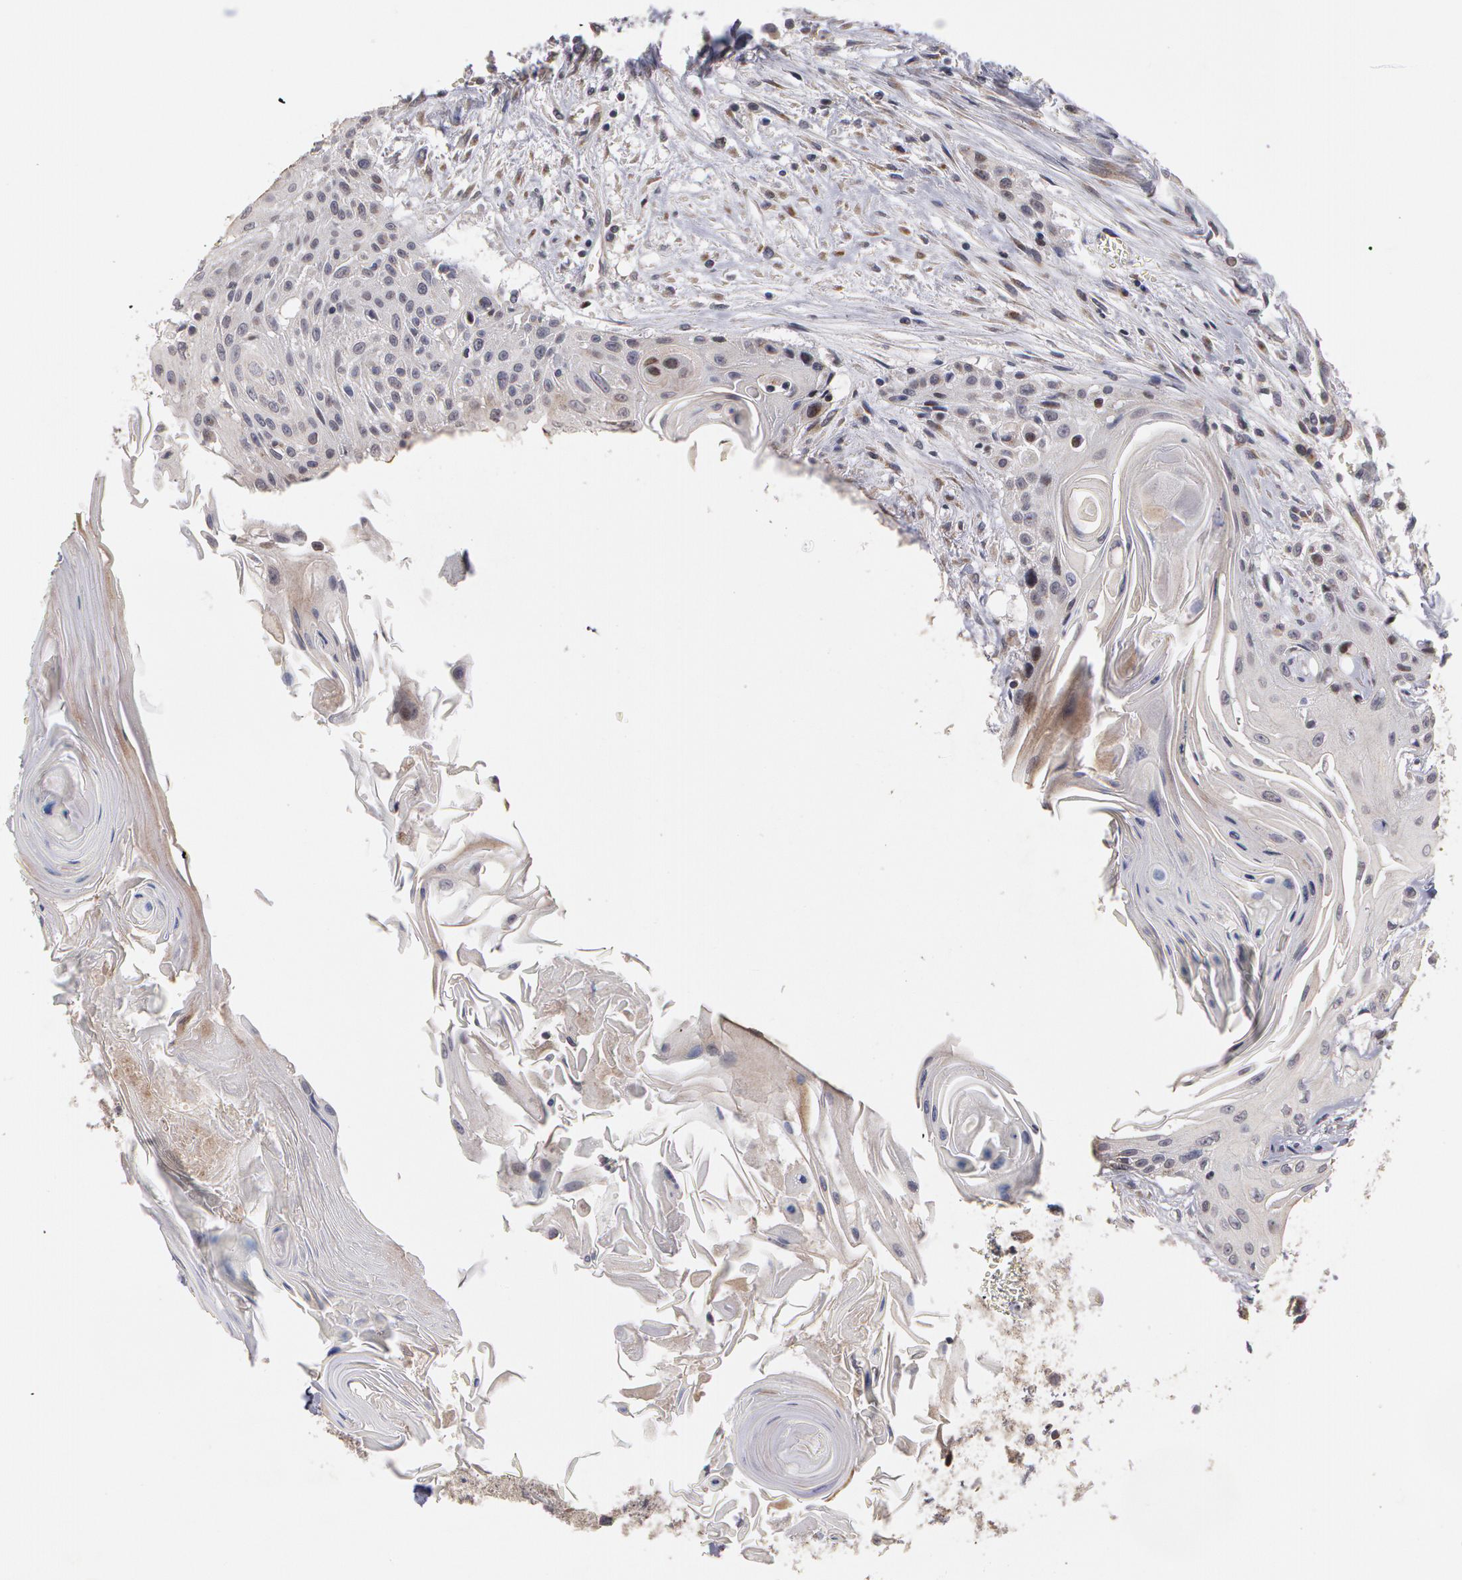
{"staining": {"intensity": "negative", "quantity": "none", "location": "none"}, "tissue": "head and neck cancer", "cell_type": "Tumor cells", "image_type": "cancer", "snomed": [{"axis": "morphology", "description": "Squamous cell carcinoma, NOS"}, {"axis": "morphology", "description": "Squamous cell carcinoma, metastatic, NOS"}, {"axis": "topography", "description": "Lymph node"}, {"axis": "topography", "description": "Salivary gland"}, {"axis": "topography", "description": "Head-Neck"}], "caption": "Tumor cells show no significant expression in head and neck cancer (squamous cell carcinoma).", "gene": "STX5", "patient": {"sex": "female", "age": 74}}